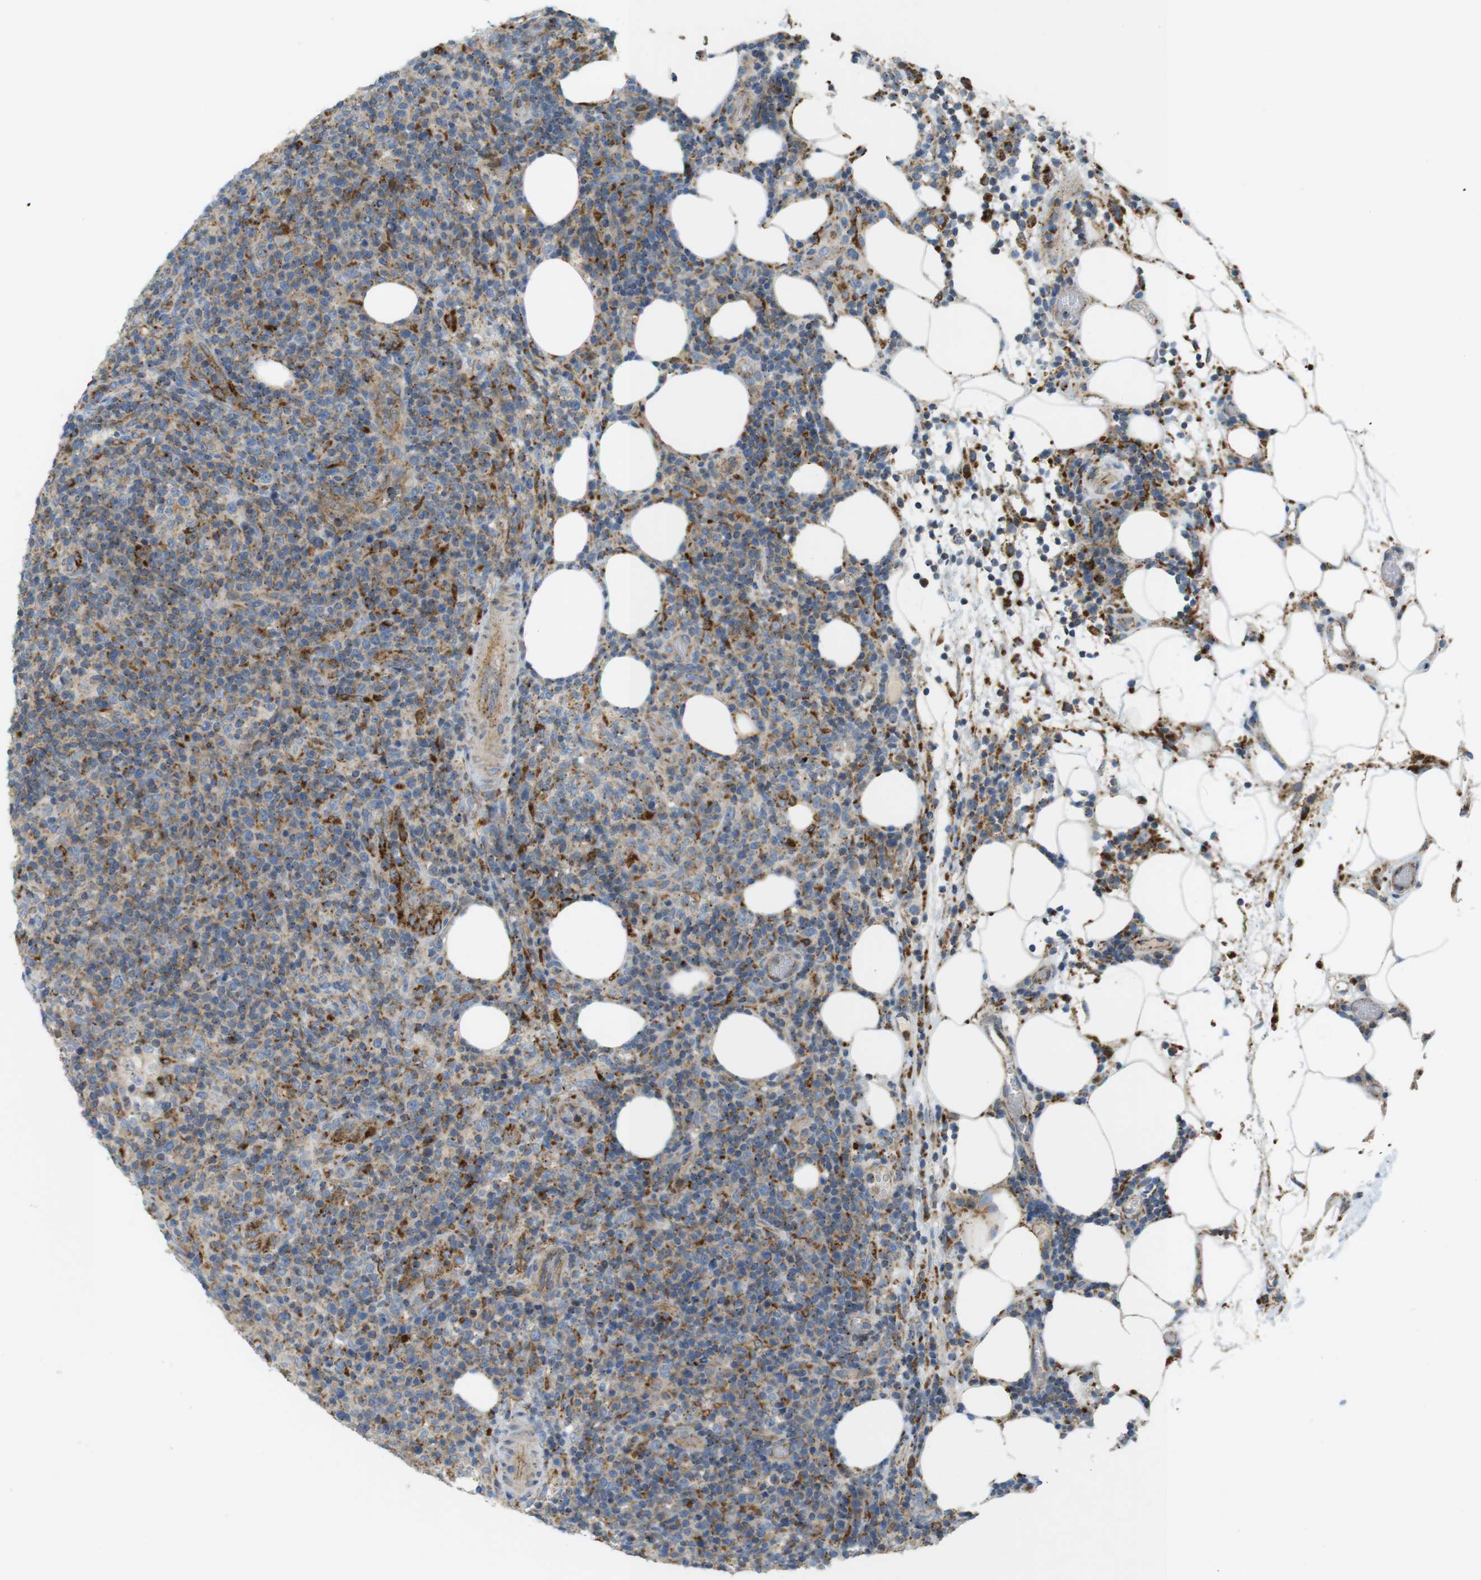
{"staining": {"intensity": "moderate", "quantity": ">75%", "location": "cytoplasmic/membranous"}, "tissue": "lymphoma", "cell_type": "Tumor cells", "image_type": "cancer", "snomed": [{"axis": "morphology", "description": "Malignant lymphoma, non-Hodgkin's type, High grade"}, {"axis": "topography", "description": "Lymph node"}], "caption": "An IHC image of neoplastic tissue is shown. Protein staining in brown labels moderate cytoplasmic/membranous positivity in lymphoma within tumor cells.", "gene": "LAMP1", "patient": {"sex": "female", "age": 76}}